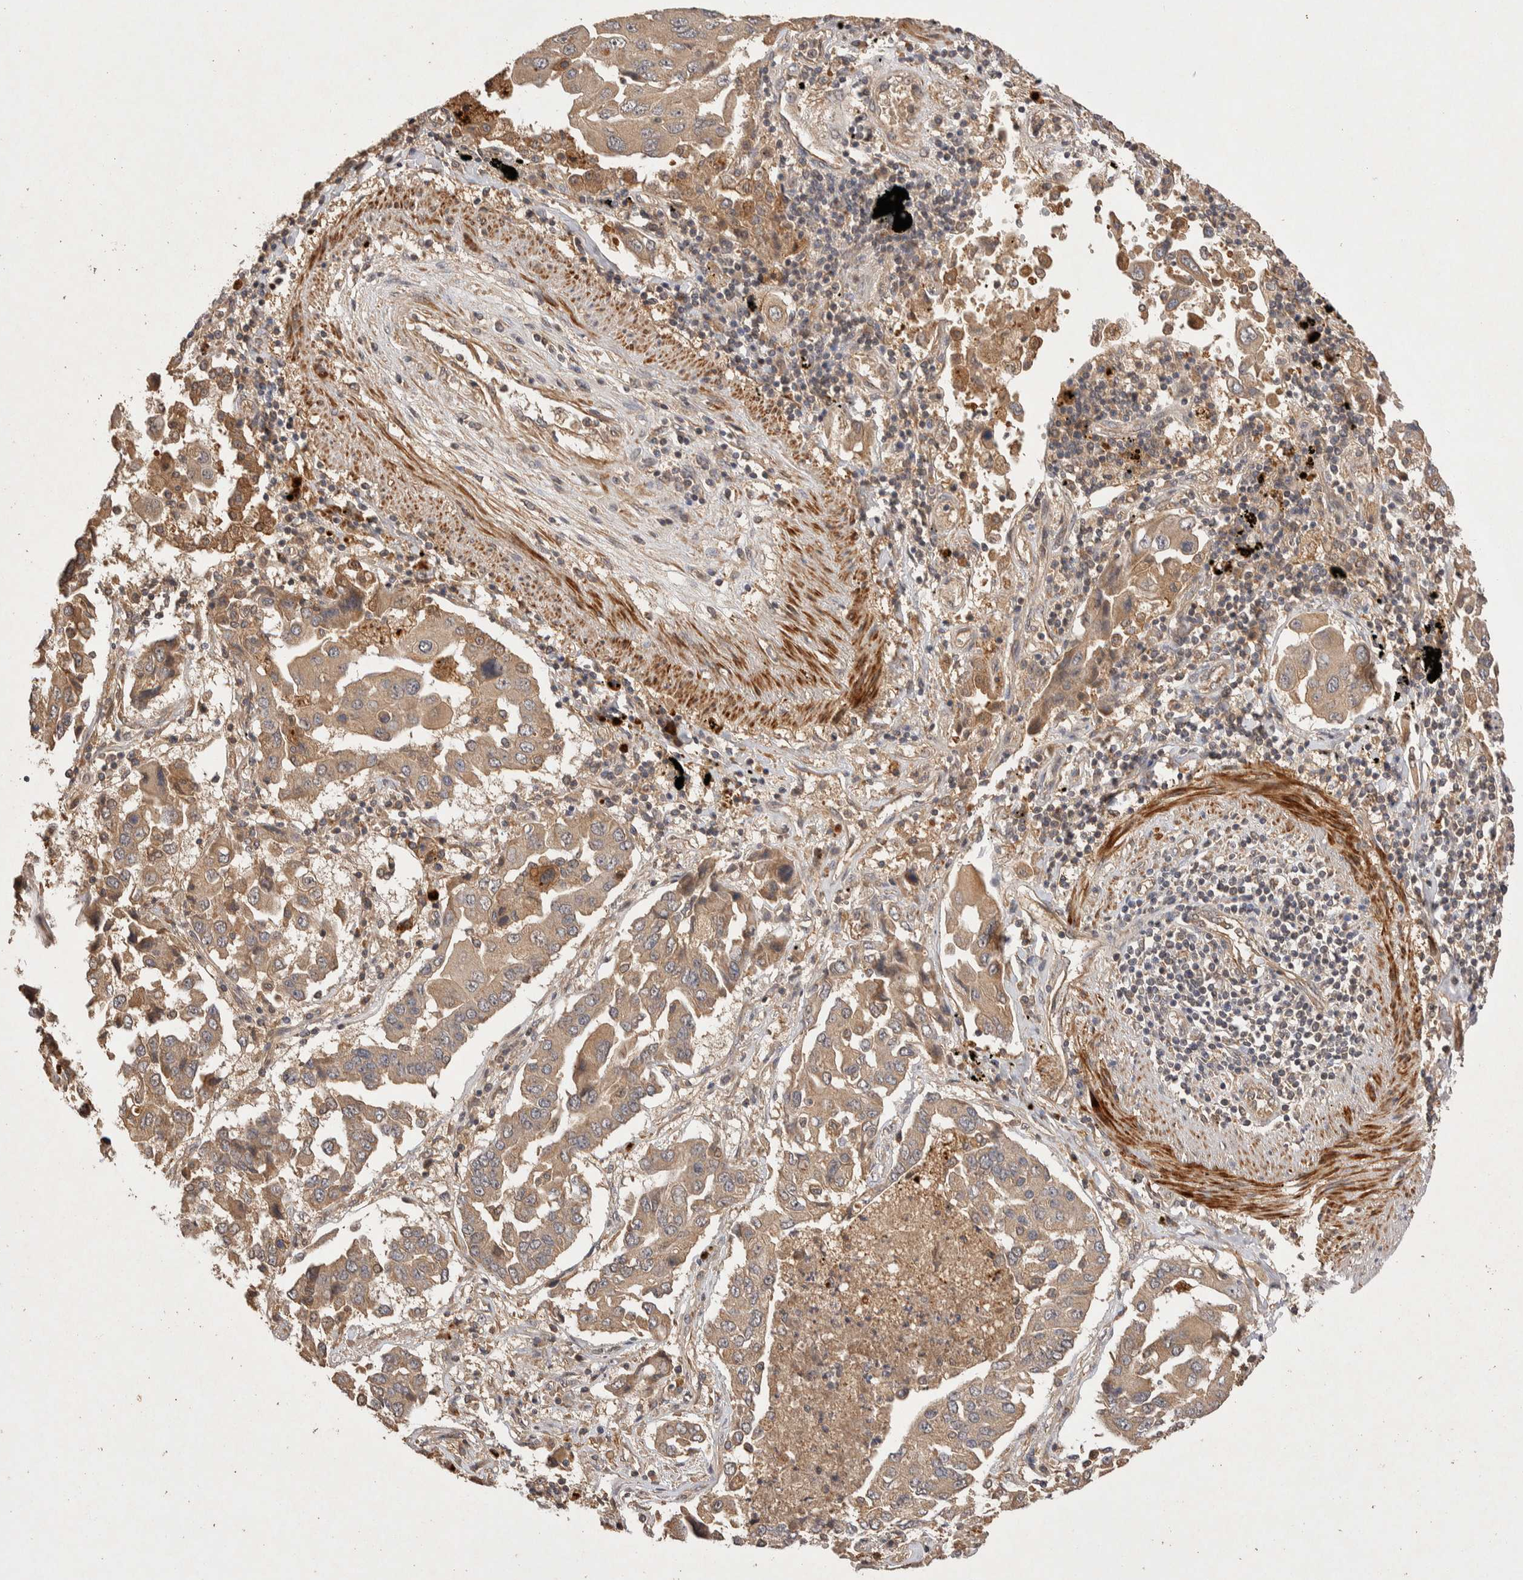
{"staining": {"intensity": "weak", "quantity": ">75%", "location": "cytoplasmic/membranous"}, "tissue": "lung cancer", "cell_type": "Tumor cells", "image_type": "cancer", "snomed": [{"axis": "morphology", "description": "Adenocarcinoma, NOS"}, {"axis": "topography", "description": "Lung"}], "caption": "Immunohistochemical staining of adenocarcinoma (lung) demonstrates low levels of weak cytoplasmic/membranous protein staining in approximately >75% of tumor cells.", "gene": "NSMAF", "patient": {"sex": "female", "age": 65}}